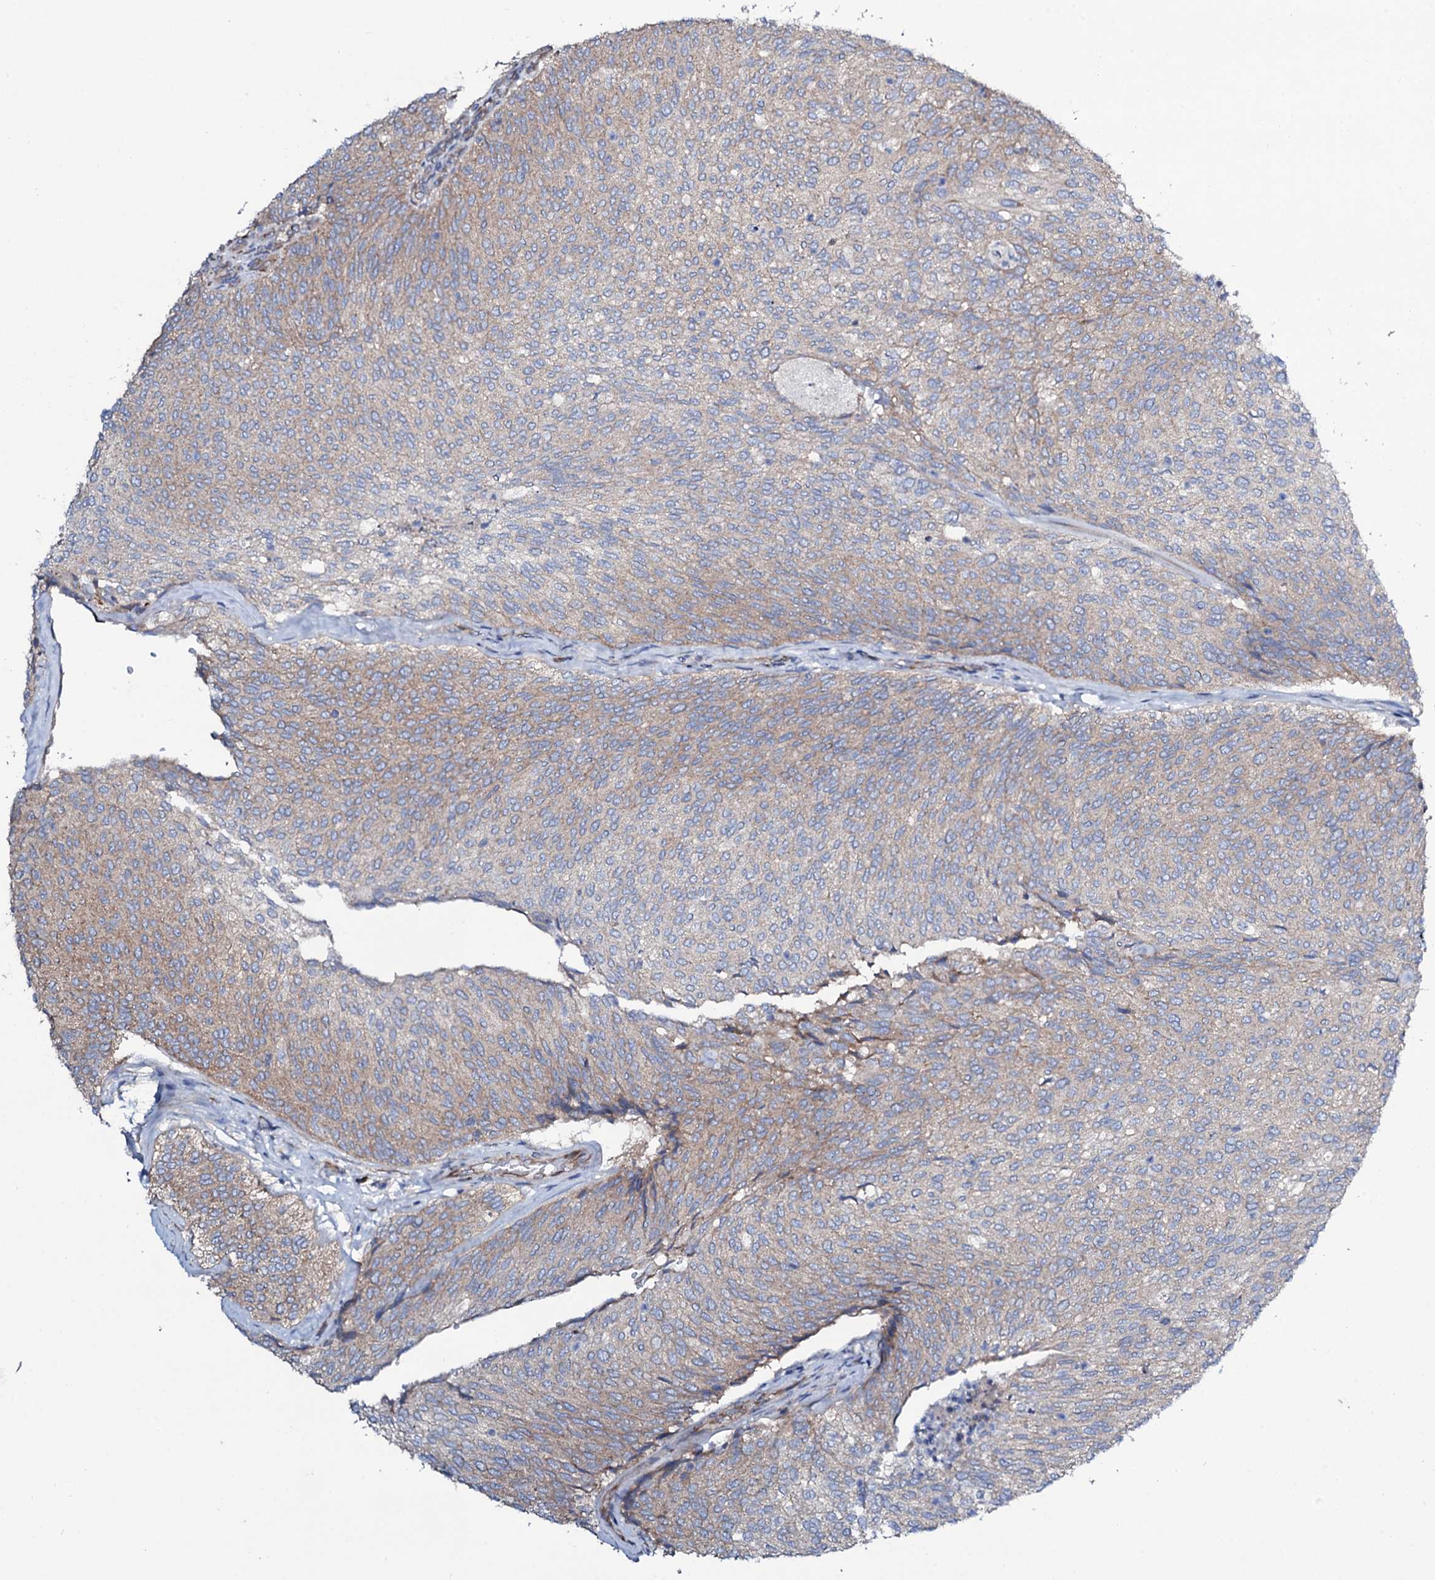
{"staining": {"intensity": "moderate", "quantity": "25%-75%", "location": "cytoplasmic/membranous"}, "tissue": "urothelial cancer", "cell_type": "Tumor cells", "image_type": "cancer", "snomed": [{"axis": "morphology", "description": "Urothelial carcinoma, Low grade"}, {"axis": "topography", "description": "Urinary bladder"}], "caption": "The photomicrograph shows a brown stain indicating the presence of a protein in the cytoplasmic/membranous of tumor cells in urothelial cancer. Nuclei are stained in blue.", "gene": "STARD13", "patient": {"sex": "female", "age": 79}}